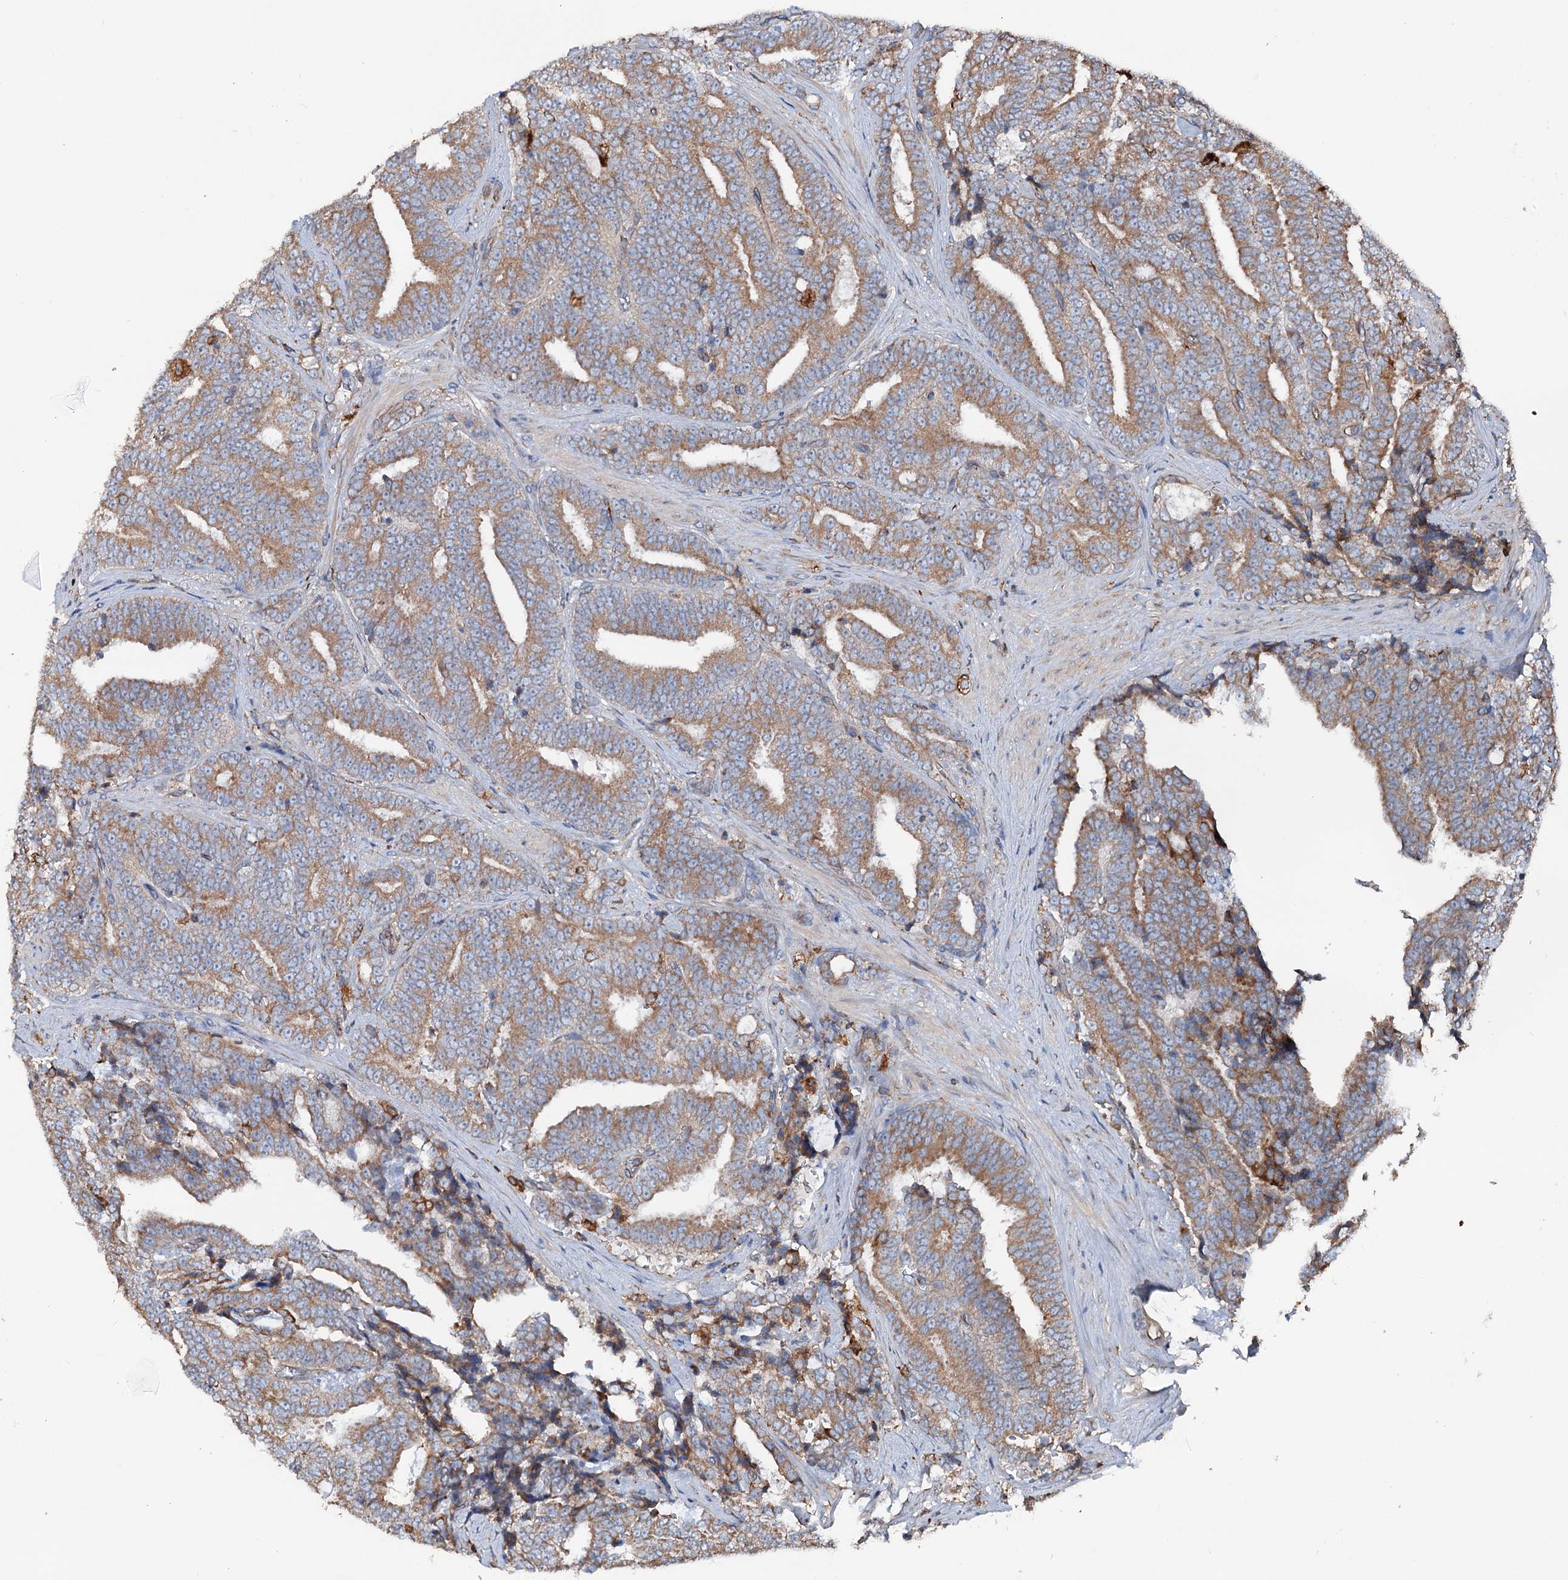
{"staining": {"intensity": "moderate", "quantity": ">75%", "location": "cytoplasmic/membranous"}, "tissue": "prostate cancer", "cell_type": "Tumor cells", "image_type": "cancer", "snomed": [{"axis": "morphology", "description": "Adenocarcinoma, High grade"}, {"axis": "topography", "description": "Prostate and seminal vesicle, NOS"}], "caption": "Prostate high-grade adenocarcinoma was stained to show a protein in brown. There is medium levels of moderate cytoplasmic/membranous staining in approximately >75% of tumor cells.", "gene": "ERP29", "patient": {"sex": "male", "age": 67}}